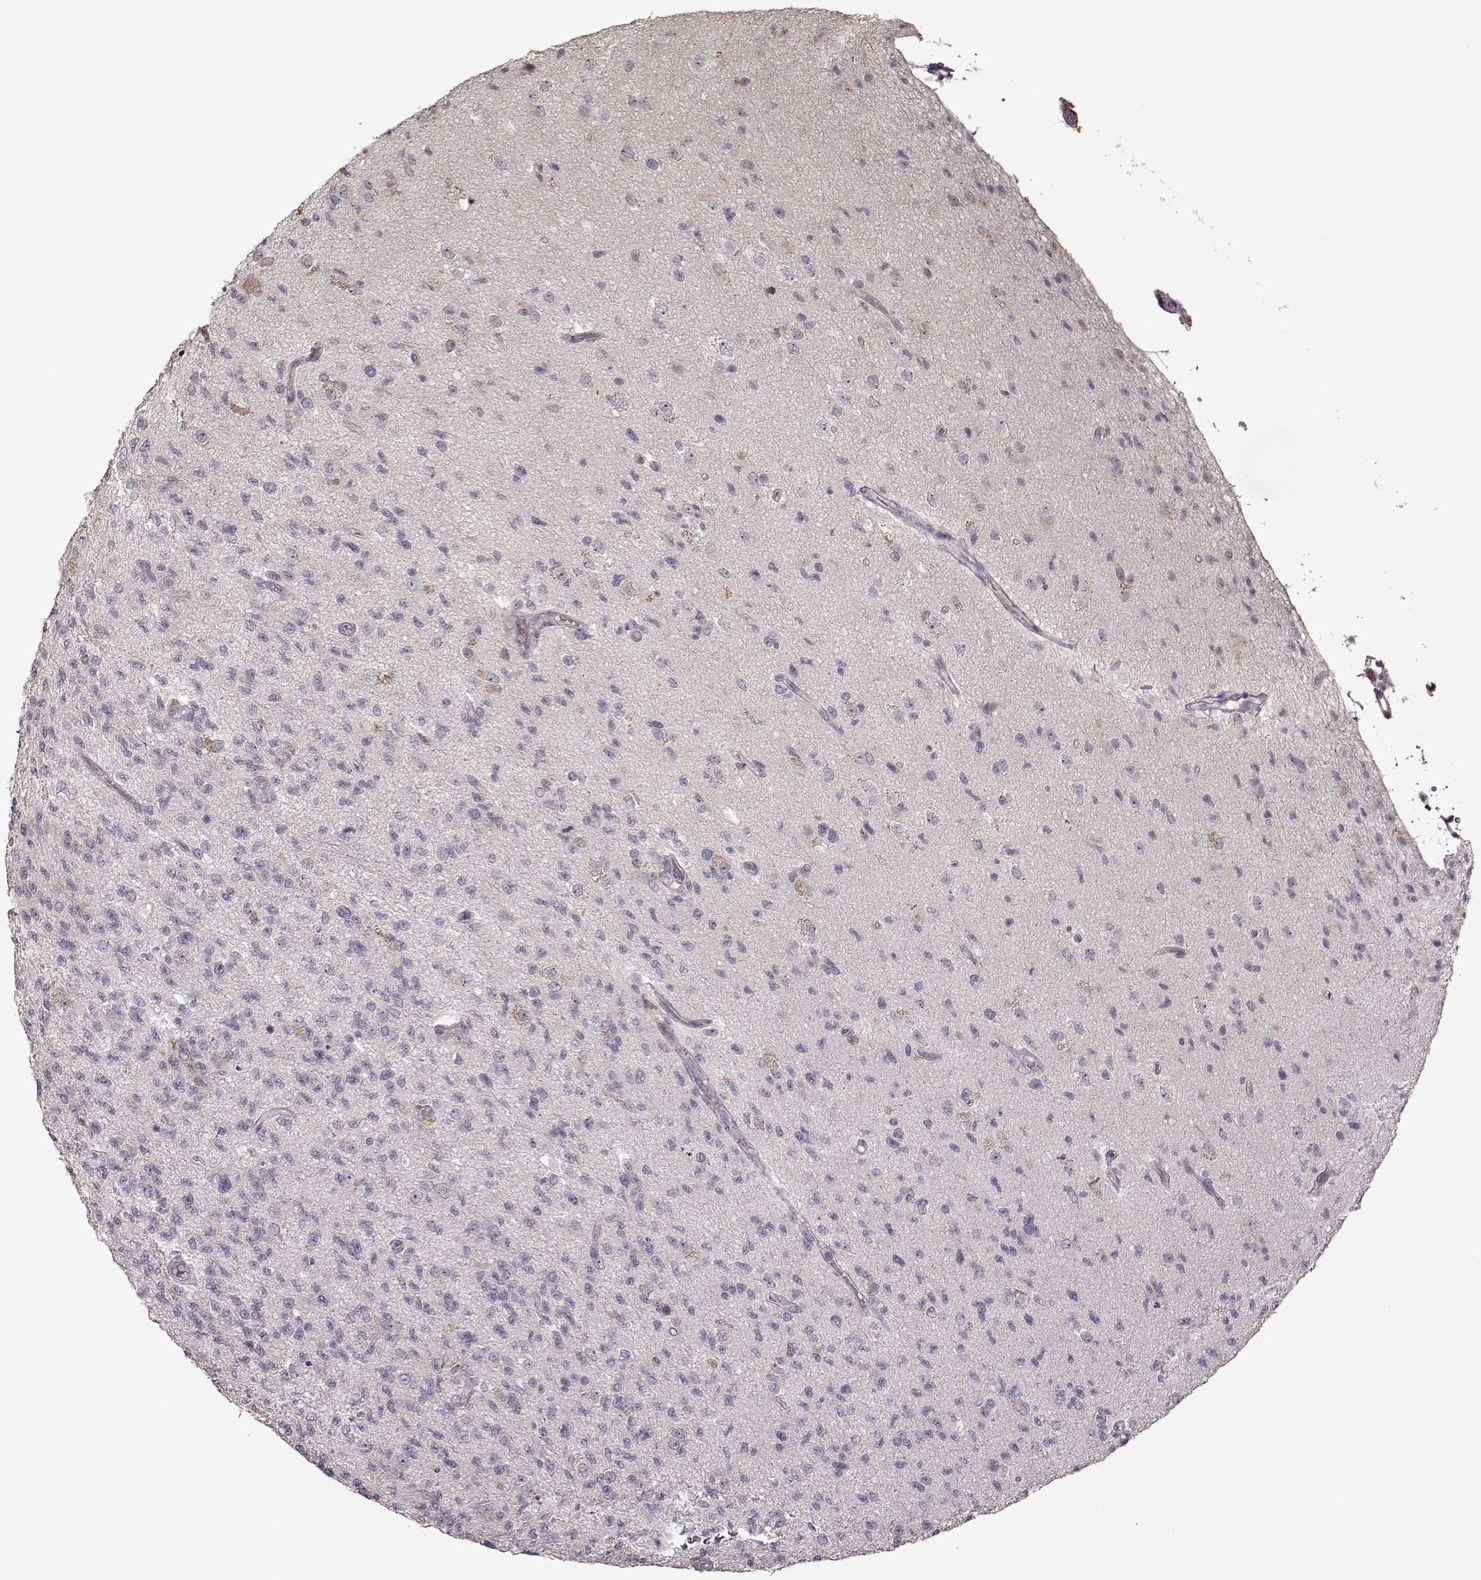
{"staining": {"intensity": "negative", "quantity": "none", "location": "none"}, "tissue": "glioma", "cell_type": "Tumor cells", "image_type": "cancer", "snomed": [{"axis": "morphology", "description": "Glioma, malignant, High grade"}, {"axis": "topography", "description": "Brain"}], "caption": "Immunohistochemistry (IHC) photomicrograph of neoplastic tissue: human high-grade glioma (malignant) stained with DAB (3,3'-diaminobenzidine) exhibits no significant protein positivity in tumor cells.", "gene": "CRB1", "patient": {"sex": "male", "age": 56}}